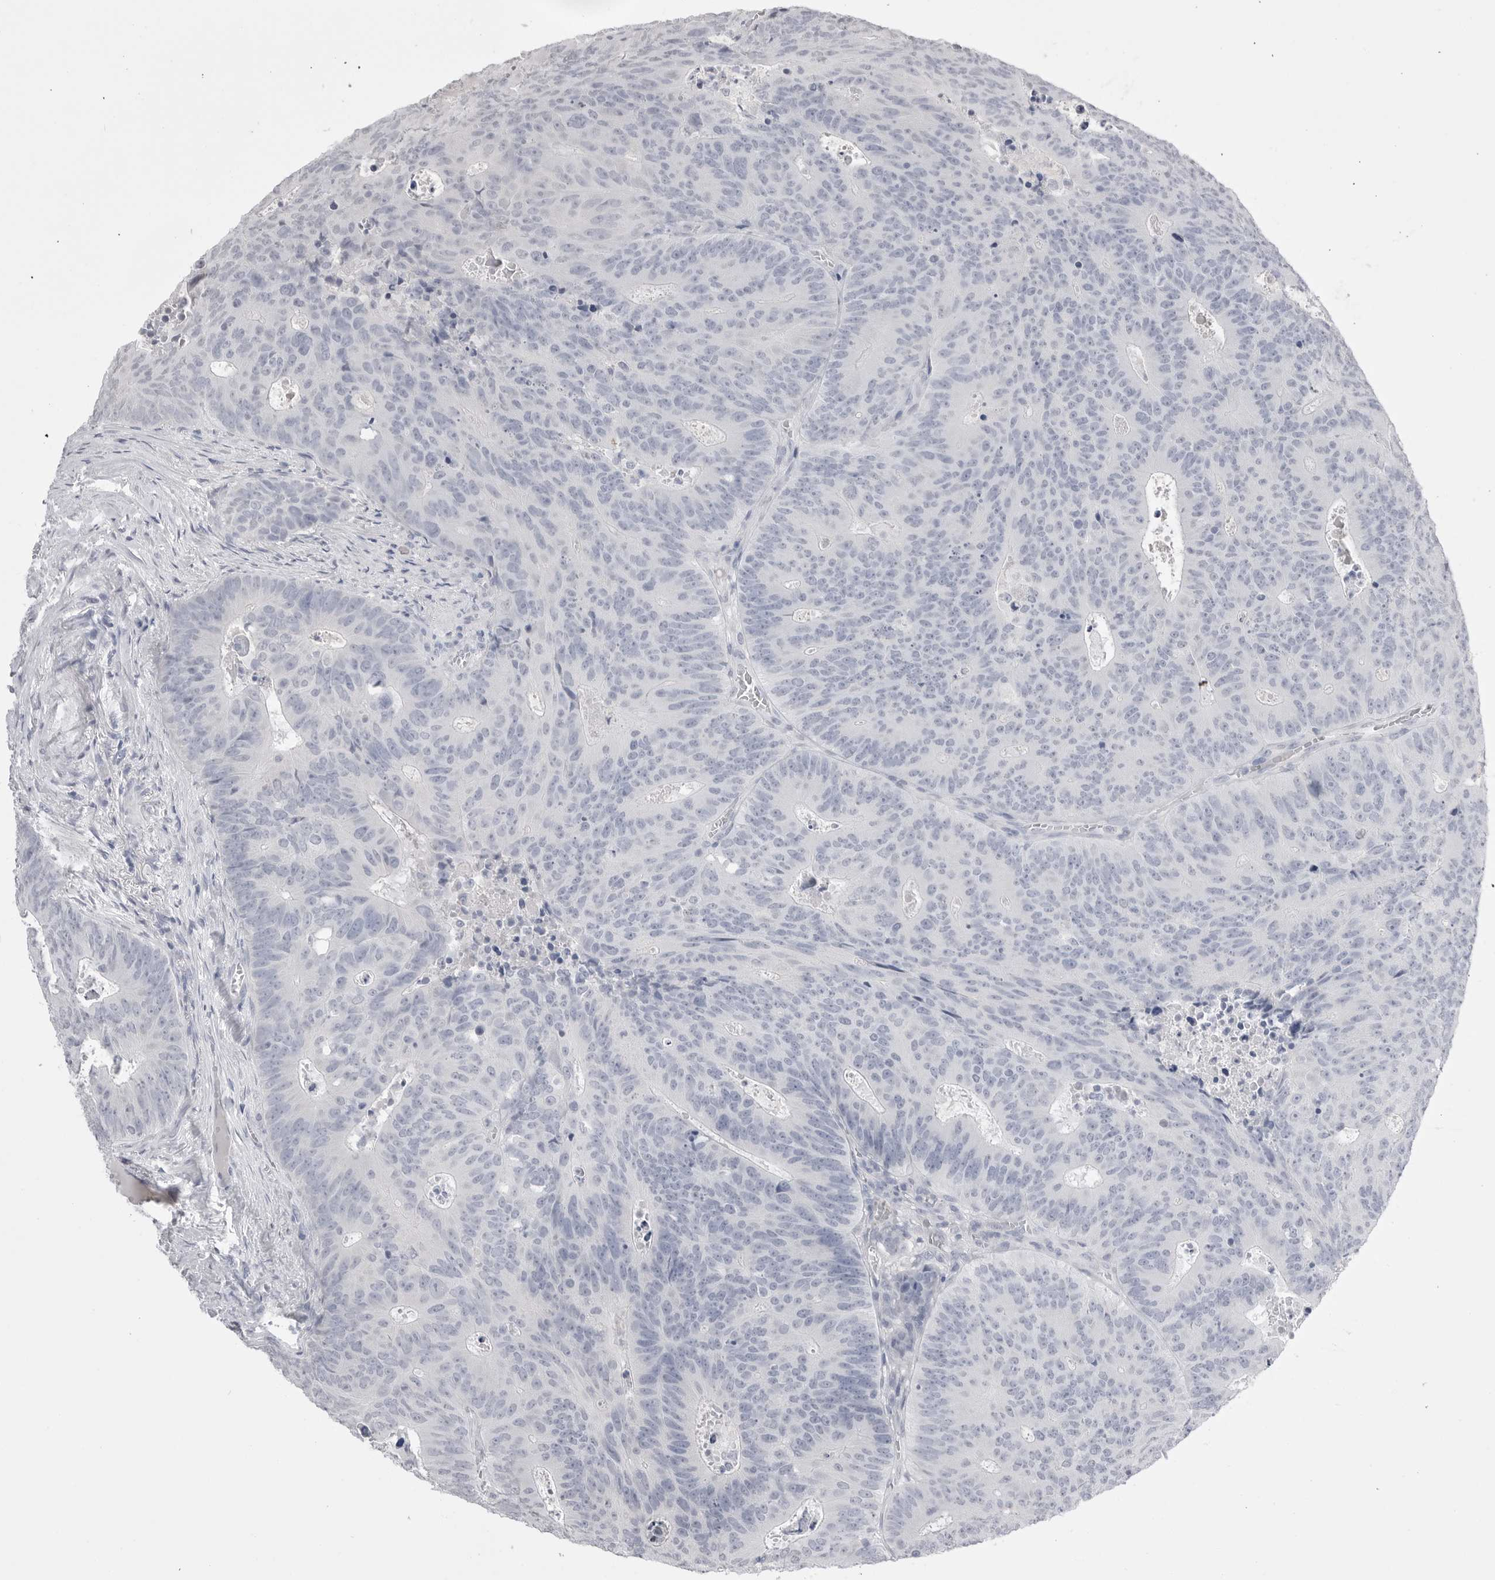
{"staining": {"intensity": "negative", "quantity": "none", "location": "none"}, "tissue": "colorectal cancer", "cell_type": "Tumor cells", "image_type": "cancer", "snomed": [{"axis": "morphology", "description": "Adenocarcinoma, NOS"}, {"axis": "topography", "description": "Colon"}], "caption": "Immunohistochemistry image of neoplastic tissue: human adenocarcinoma (colorectal) stained with DAB demonstrates no significant protein expression in tumor cells.", "gene": "CPB1", "patient": {"sex": "male", "age": 87}}